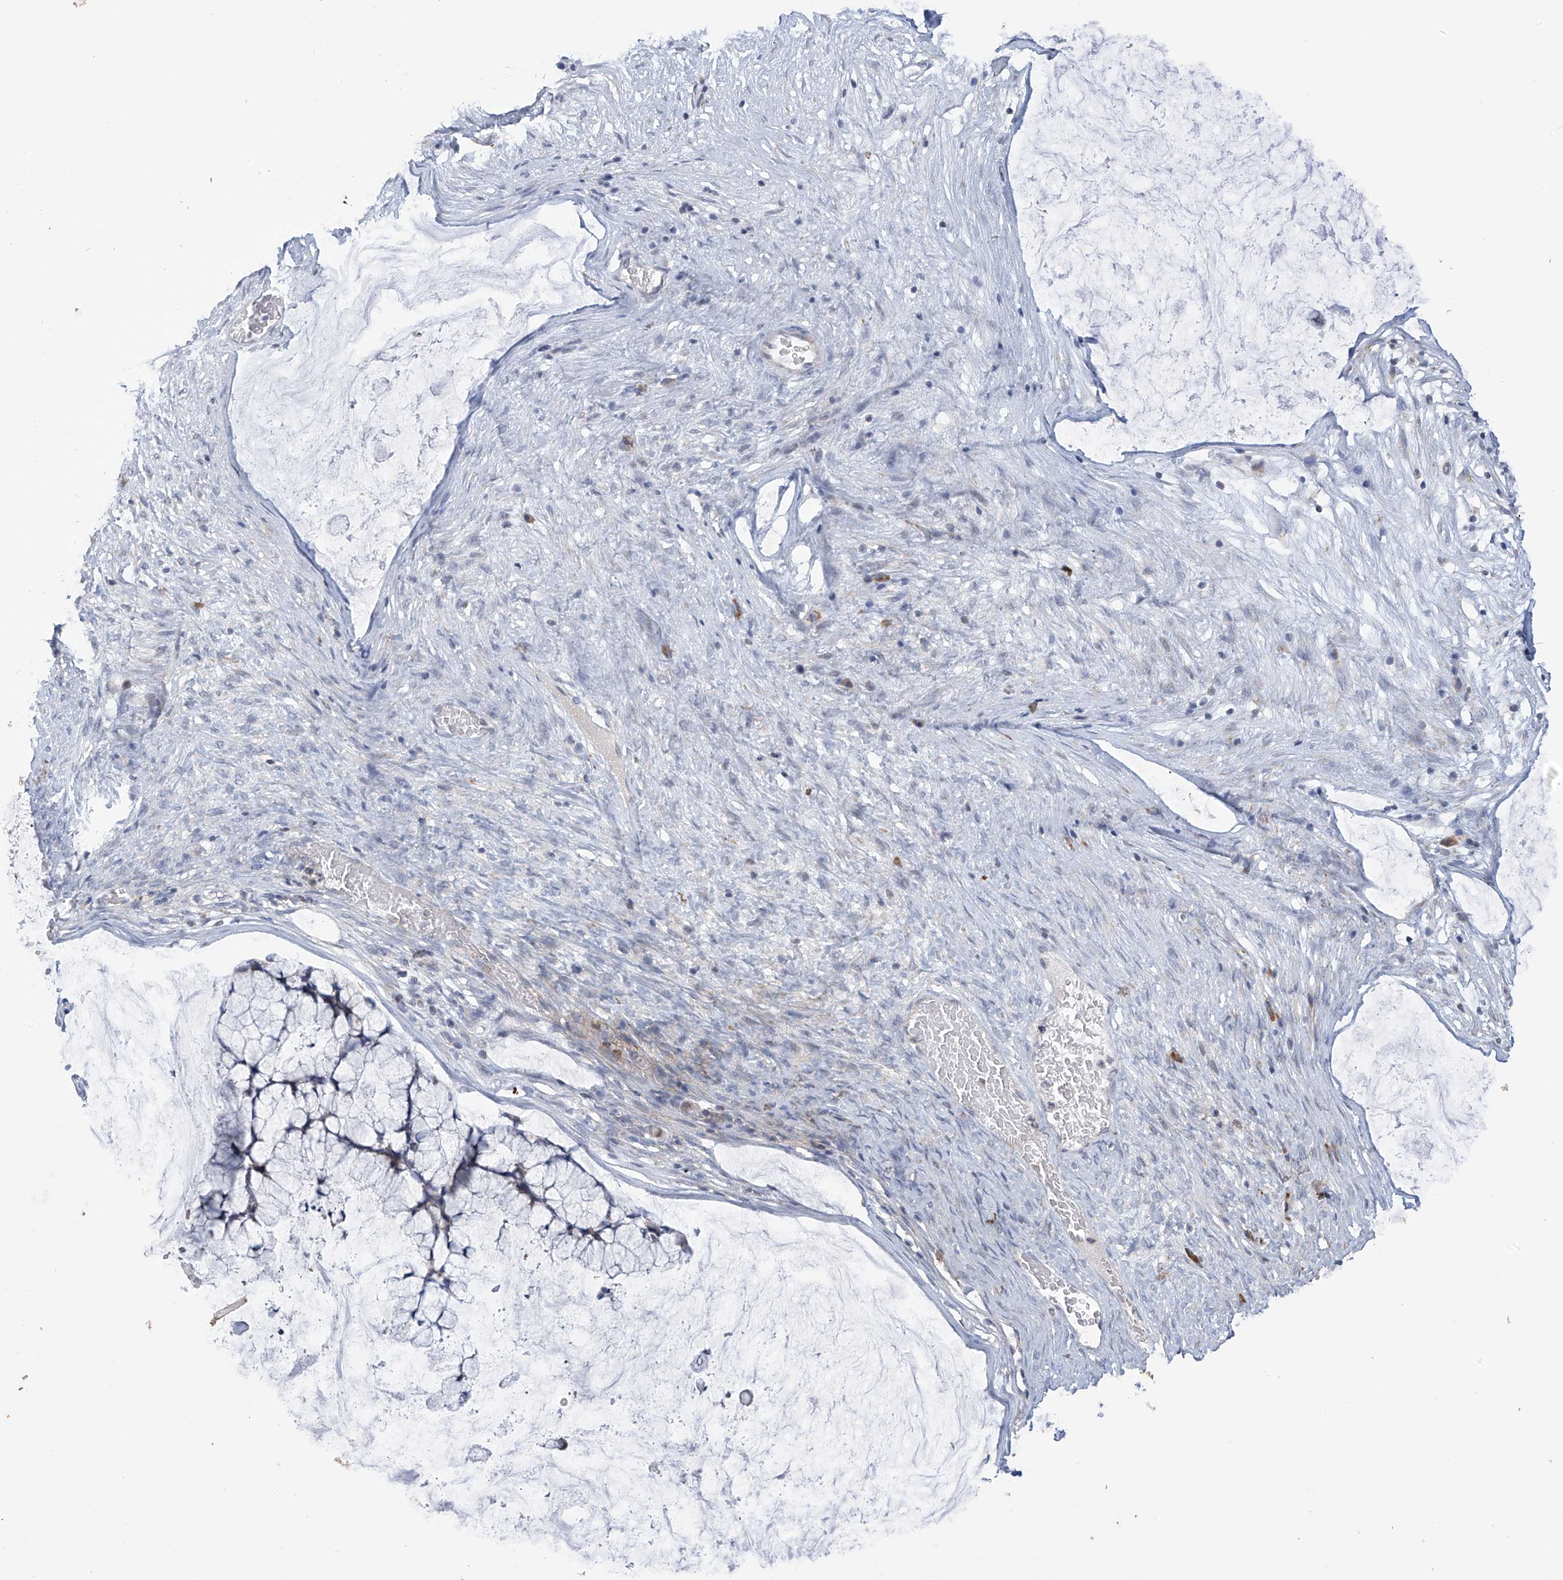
{"staining": {"intensity": "negative", "quantity": "none", "location": "none"}, "tissue": "ovarian cancer", "cell_type": "Tumor cells", "image_type": "cancer", "snomed": [{"axis": "morphology", "description": "Cystadenocarcinoma, mucinous, NOS"}, {"axis": "topography", "description": "Ovary"}], "caption": "Immunohistochemistry of ovarian mucinous cystadenocarcinoma reveals no staining in tumor cells.", "gene": "SLCO4A1", "patient": {"sex": "female", "age": 42}}